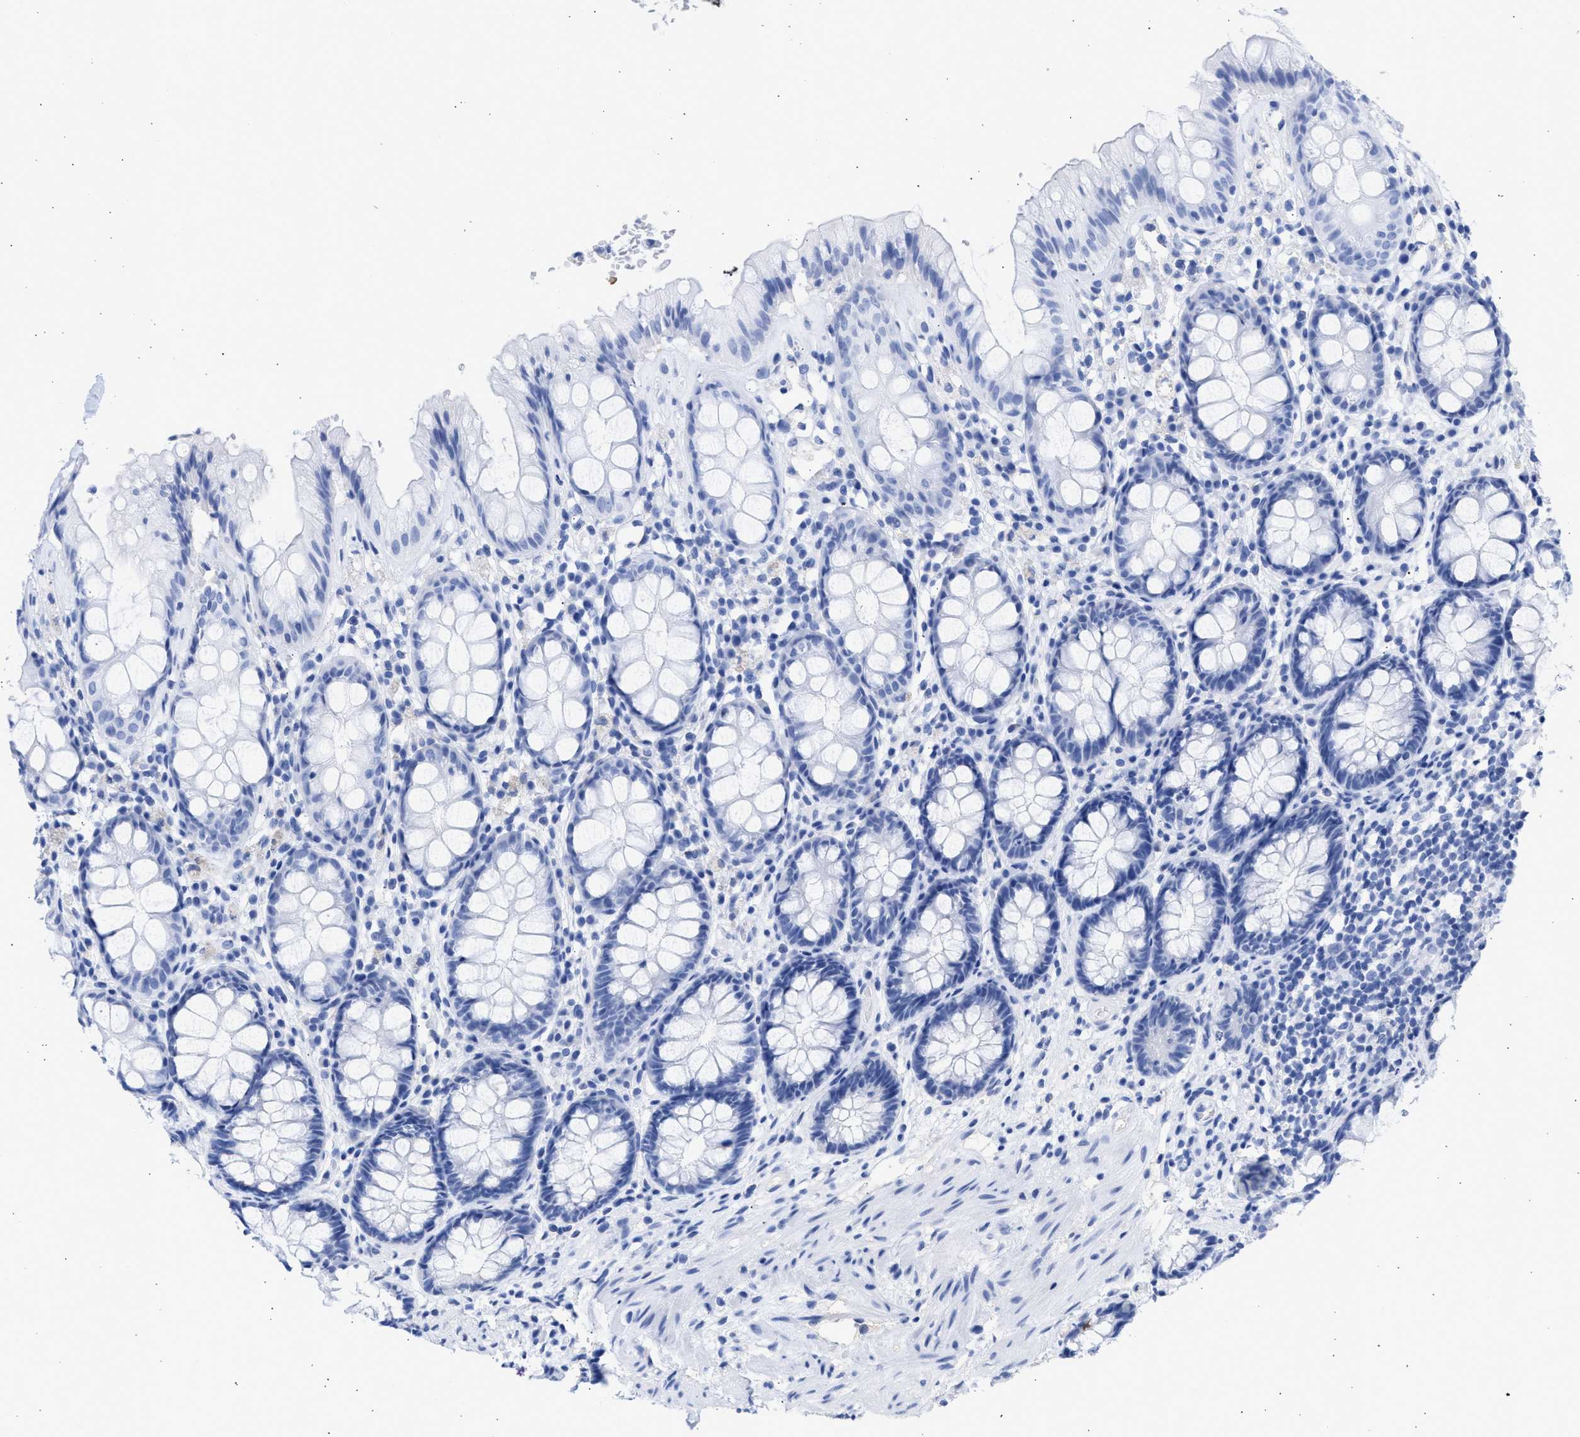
{"staining": {"intensity": "negative", "quantity": "none", "location": "none"}, "tissue": "rectum", "cell_type": "Glandular cells", "image_type": "normal", "snomed": [{"axis": "morphology", "description": "Normal tissue, NOS"}, {"axis": "topography", "description": "Rectum"}], "caption": "The histopathology image demonstrates no staining of glandular cells in unremarkable rectum.", "gene": "RSPH1", "patient": {"sex": "male", "age": 64}}